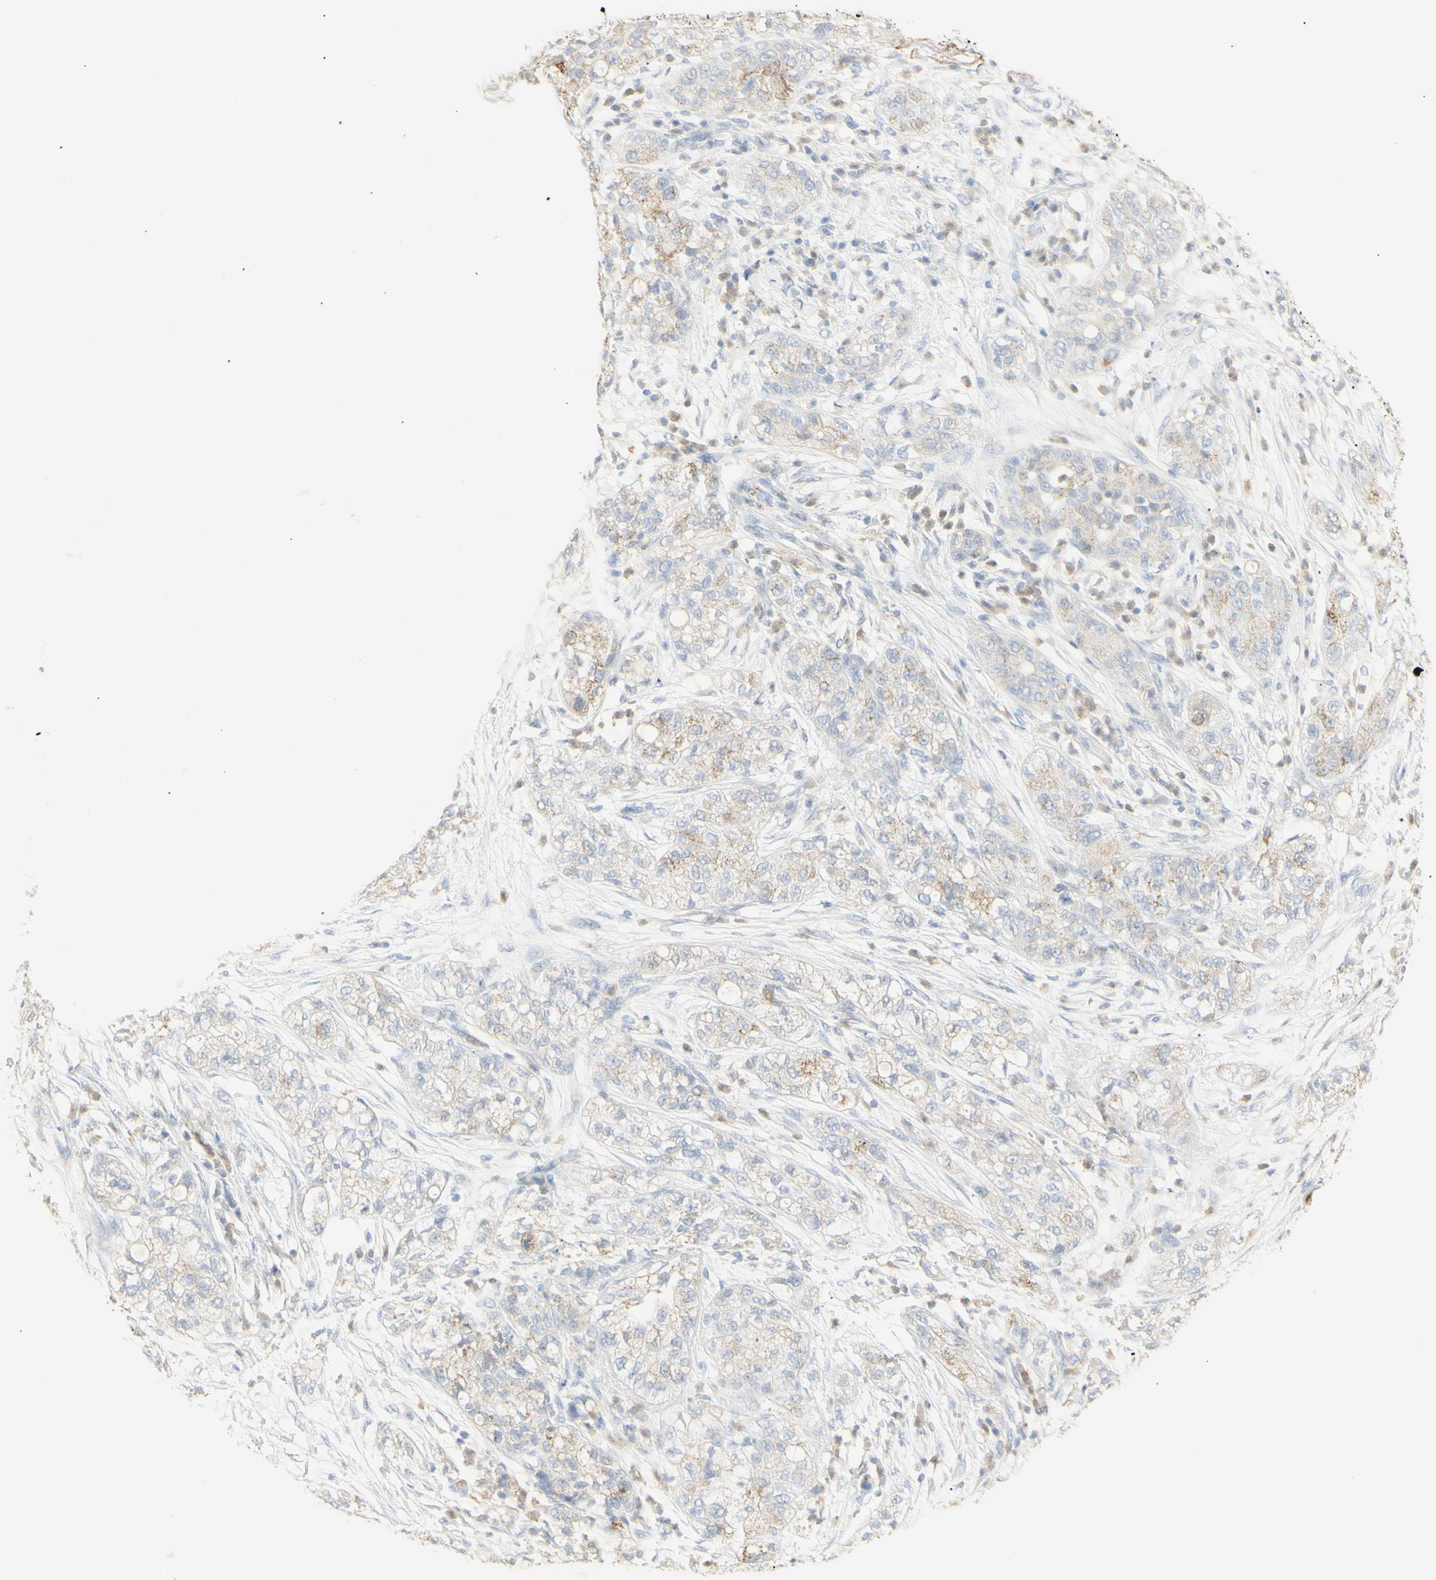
{"staining": {"intensity": "moderate", "quantity": "25%-75%", "location": "cytoplasmic/membranous"}, "tissue": "pancreatic cancer", "cell_type": "Tumor cells", "image_type": "cancer", "snomed": [{"axis": "morphology", "description": "Adenocarcinoma, NOS"}, {"axis": "topography", "description": "Pancreas"}], "caption": "Pancreatic cancer (adenocarcinoma) was stained to show a protein in brown. There is medium levels of moderate cytoplasmic/membranous staining in about 25%-75% of tumor cells. Immunohistochemistry stains the protein in brown and the nuclei are stained blue.", "gene": "B4GALNT3", "patient": {"sex": "female", "age": 78}}